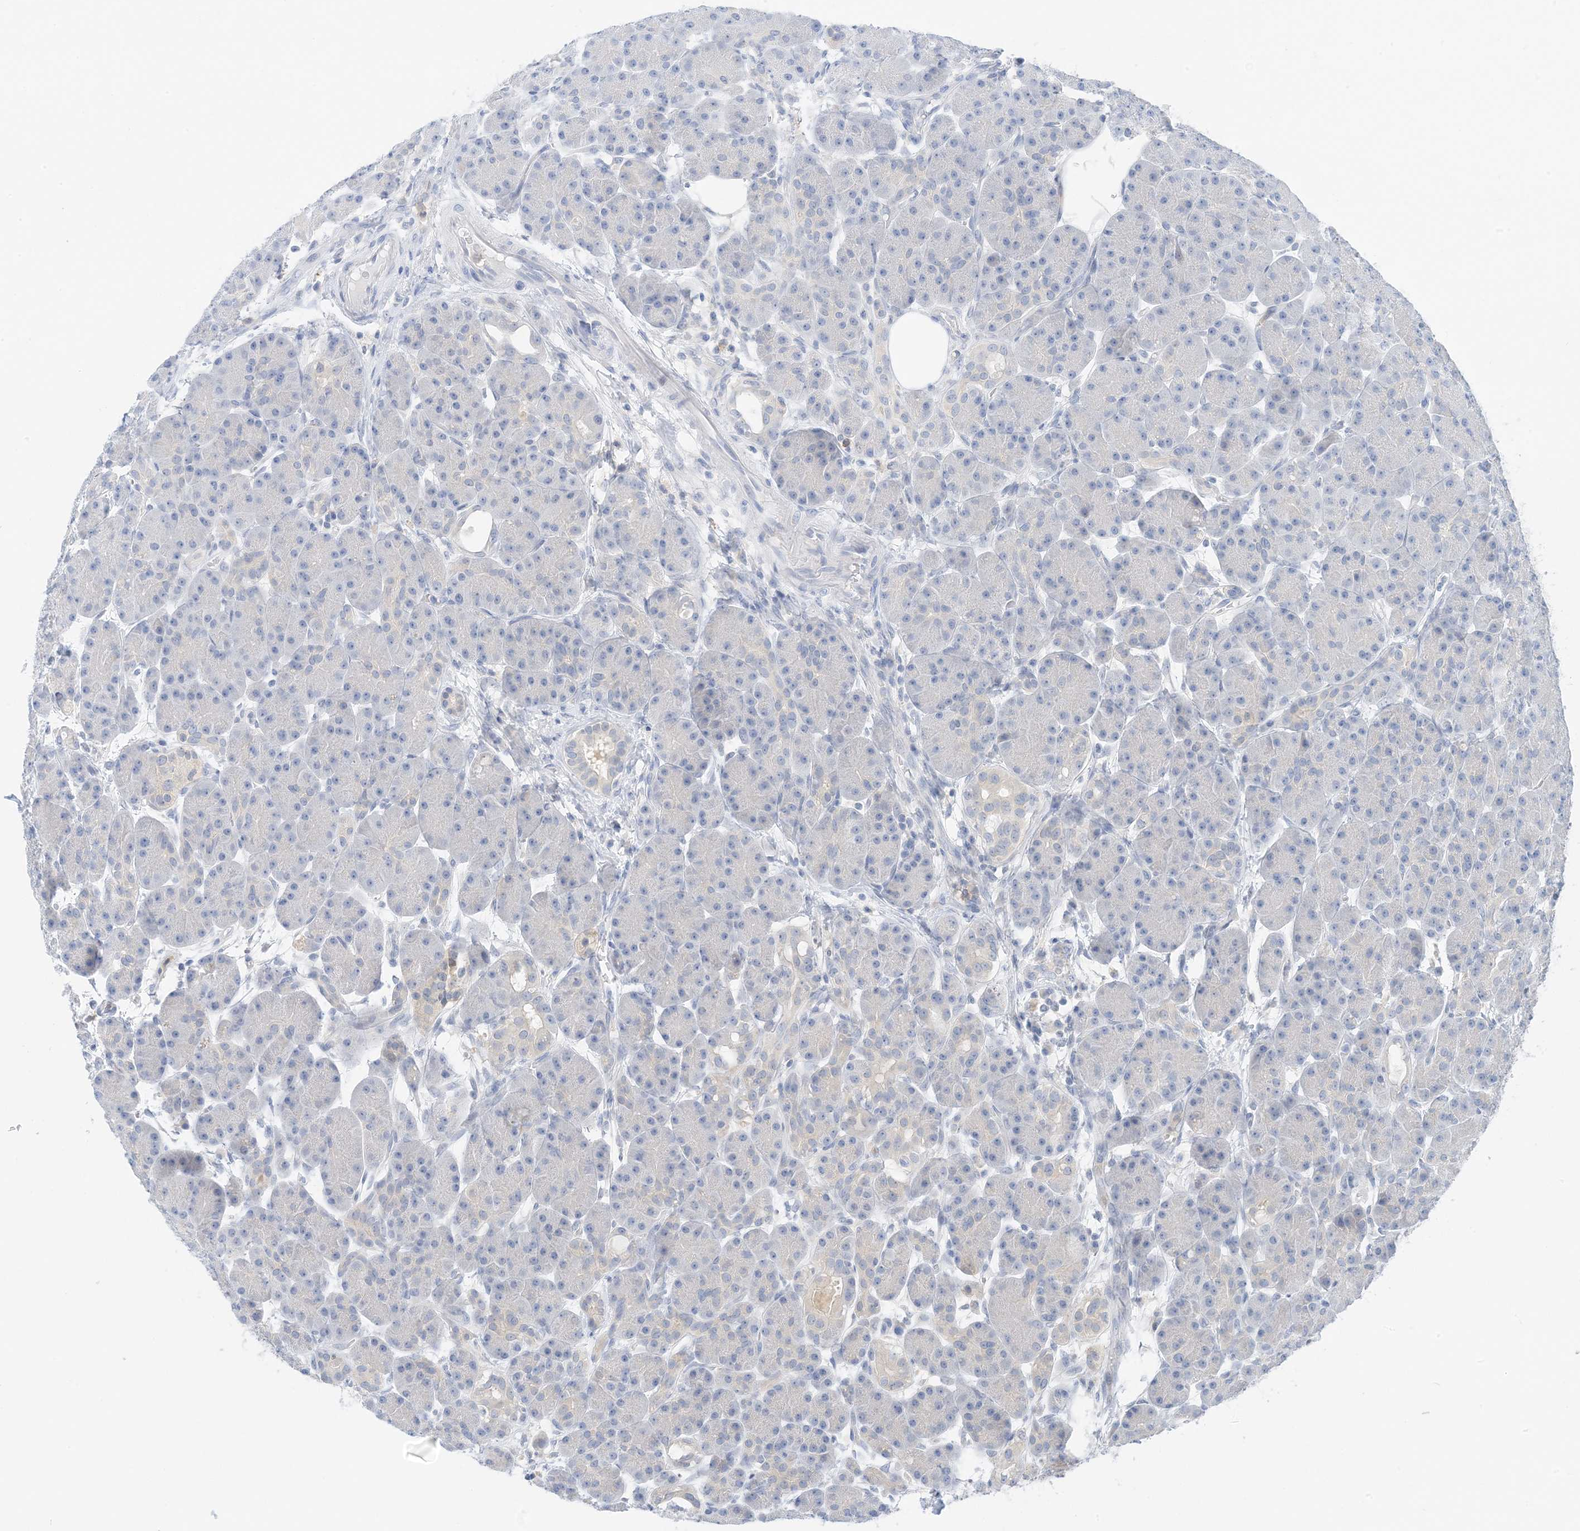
{"staining": {"intensity": "negative", "quantity": "none", "location": "none"}, "tissue": "pancreas", "cell_type": "Exocrine glandular cells", "image_type": "normal", "snomed": [{"axis": "morphology", "description": "Normal tissue, NOS"}, {"axis": "topography", "description": "Pancreas"}], "caption": "This is a micrograph of IHC staining of unremarkable pancreas, which shows no staining in exocrine glandular cells.", "gene": "KIFBP", "patient": {"sex": "male", "age": 63}}